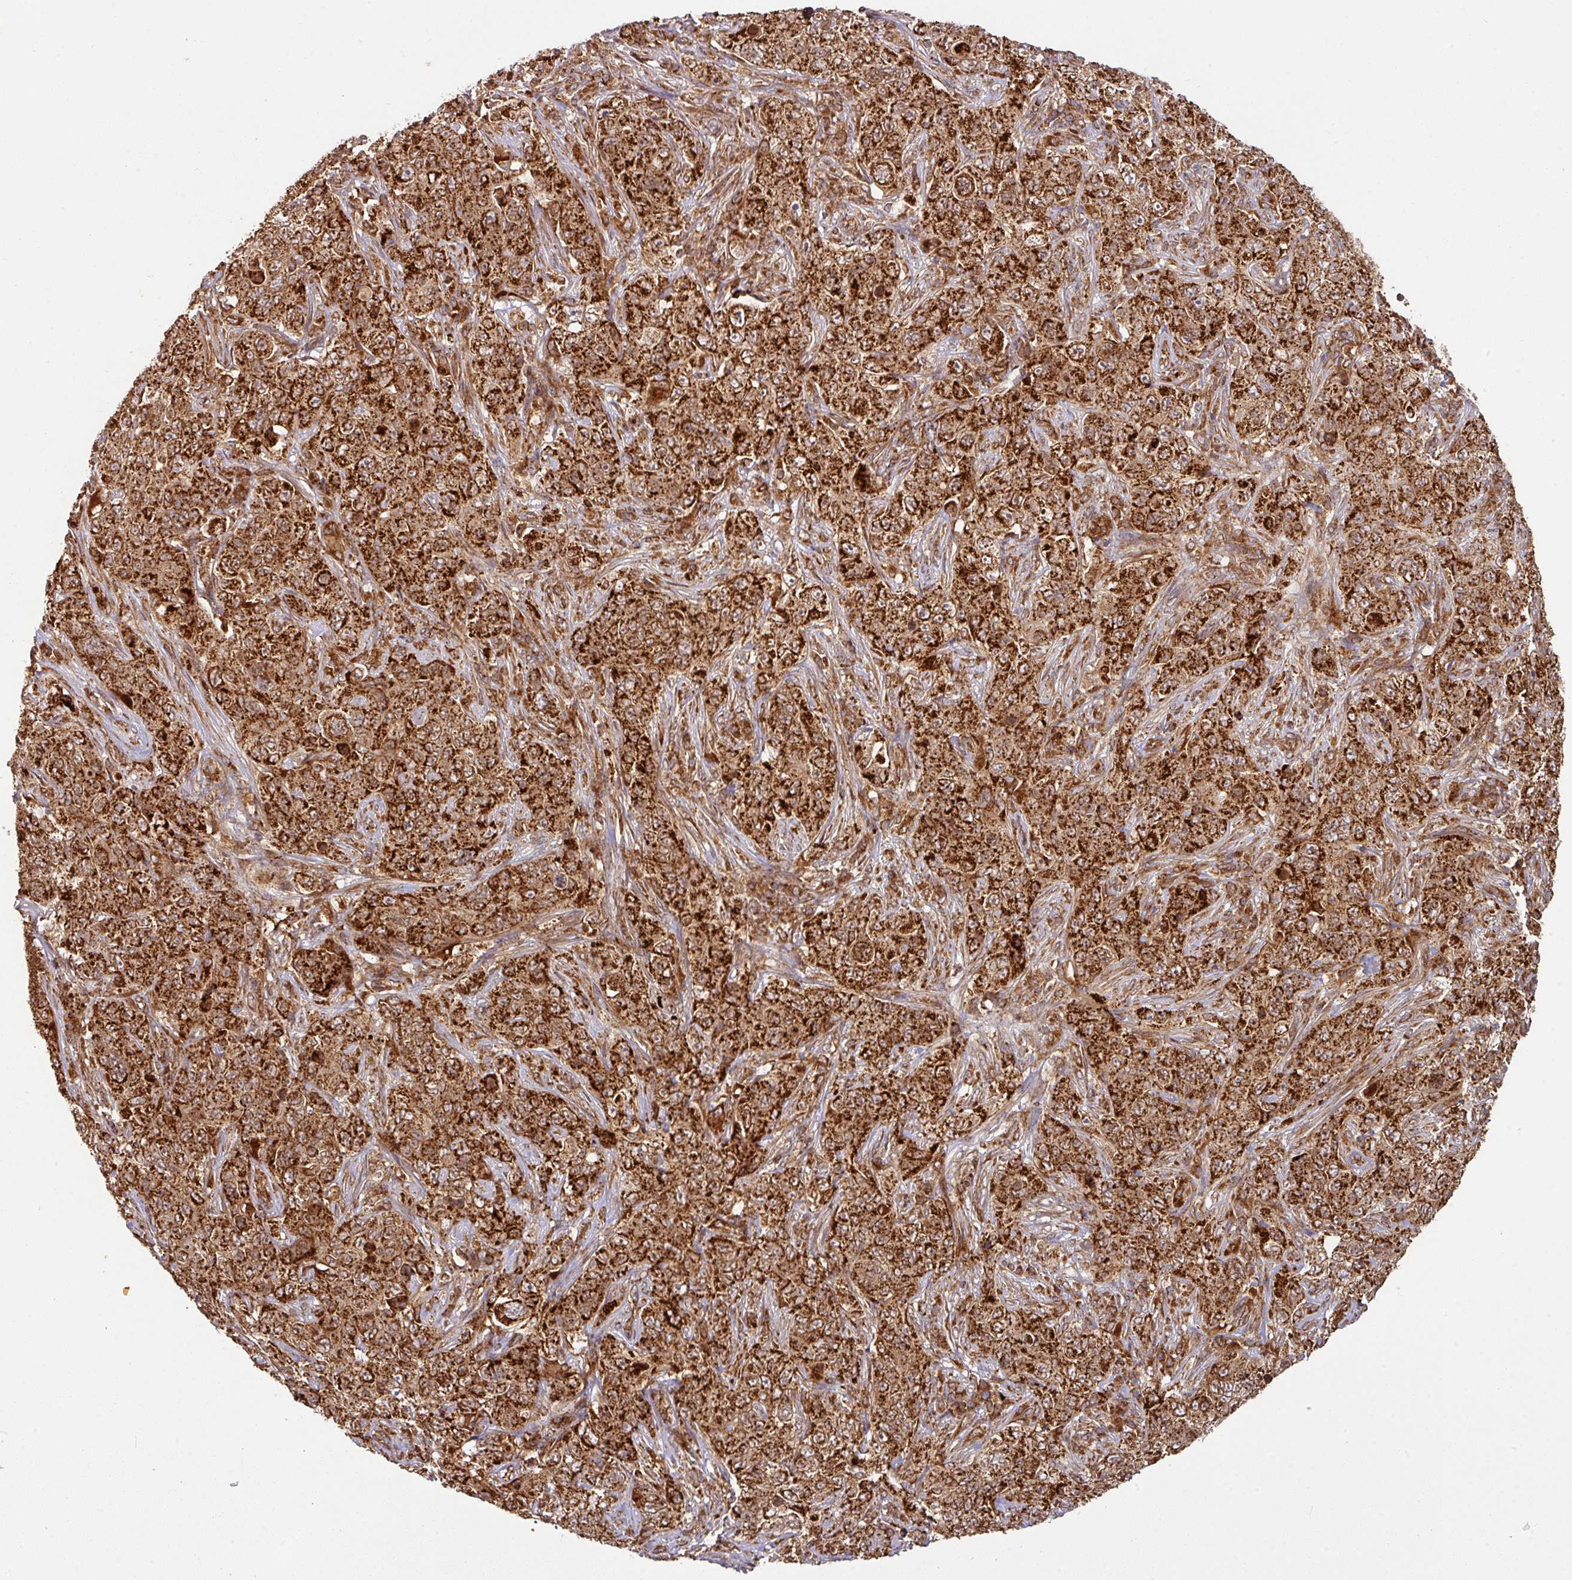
{"staining": {"intensity": "strong", "quantity": ">75%", "location": "cytoplasmic/membranous"}, "tissue": "pancreatic cancer", "cell_type": "Tumor cells", "image_type": "cancer", "snomed": [{"axis": "morphology", "description": "Adenocarcinoma, NOS"}, {"axis": "topography", "description": "Pancreas"}], "caption": "Pancreatic adenocarcinoma stained for a protein (brown) reveals strong cytoplasmic/membranous positive expression in approximately >75% of tumor cells.", "gene": "TRAP1", "patient": {"sex": "male", "age": 68}}